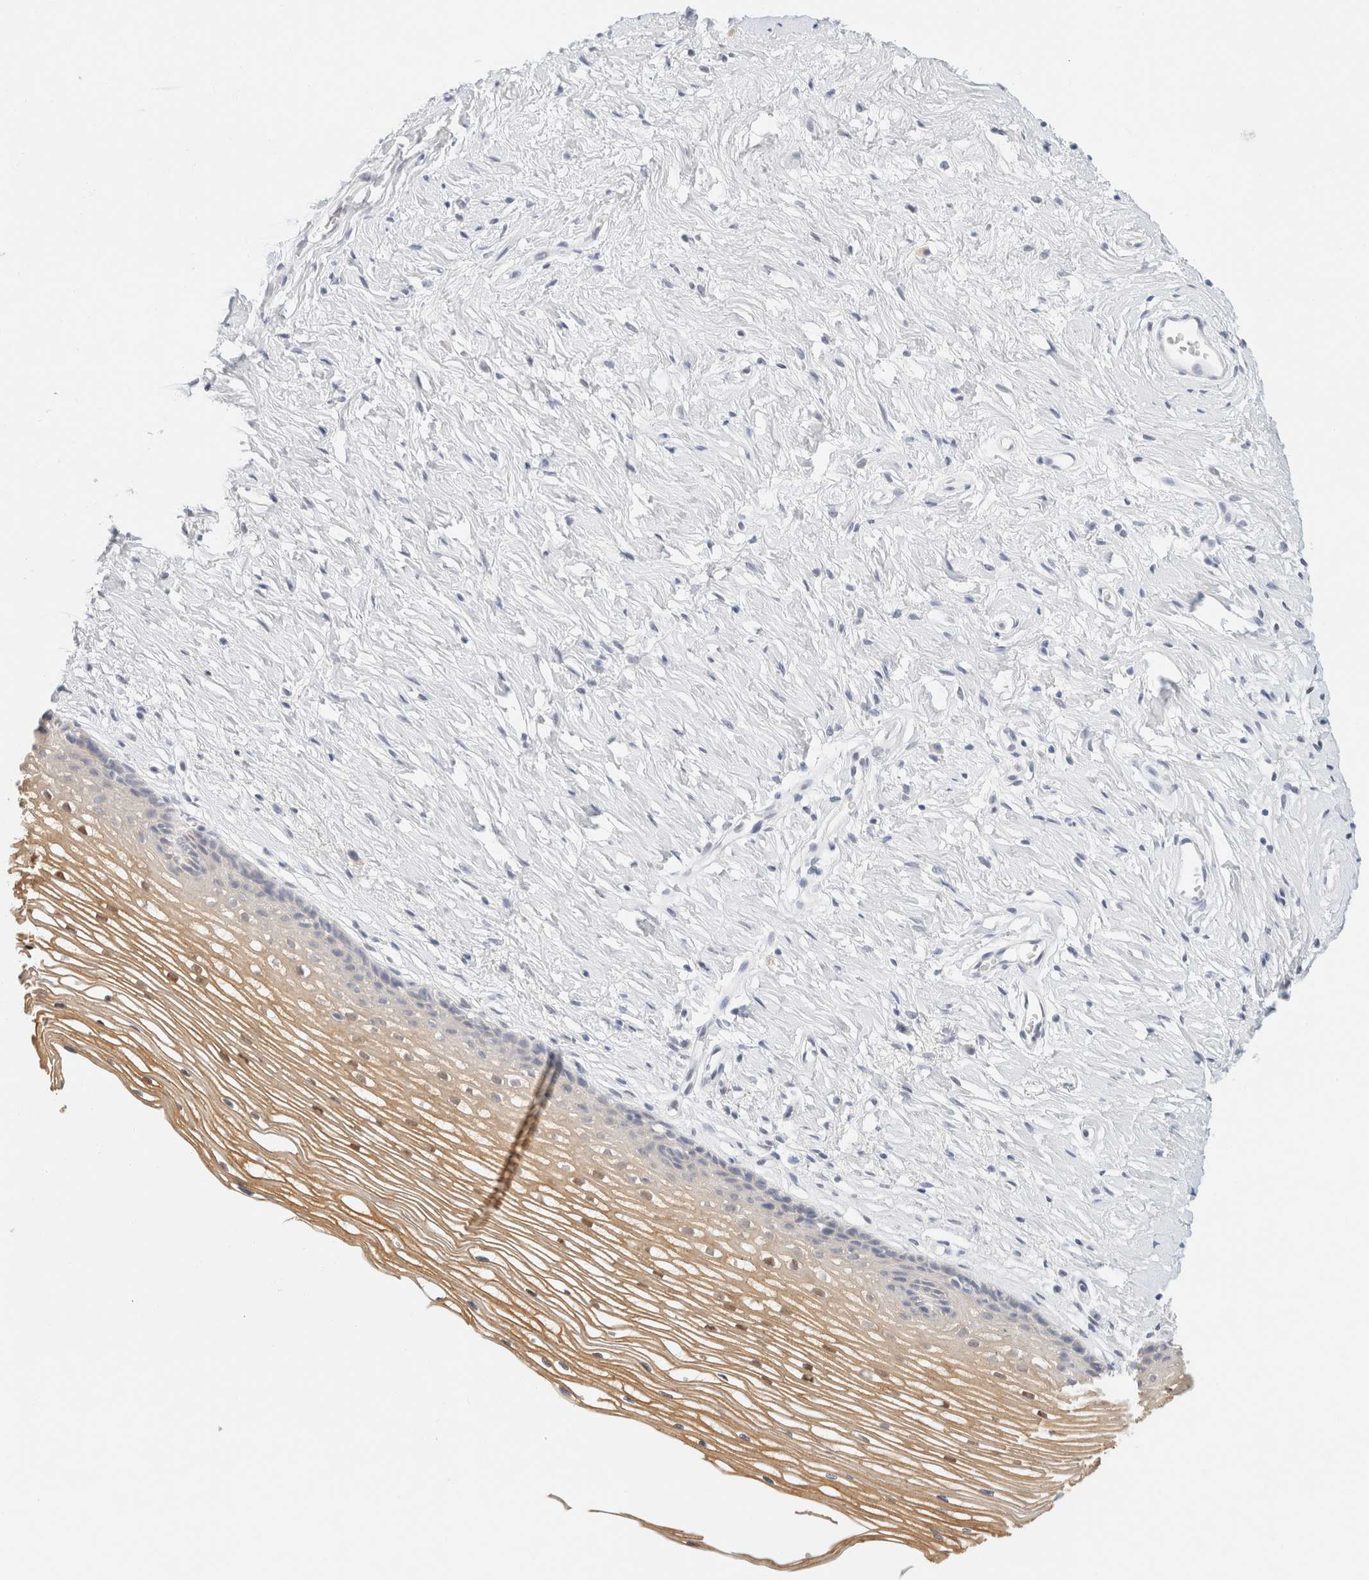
{"staining": {"intensity": "negative", "quantity": "none", "location": "none"}, "tissue": "cervix", "cell_type": "Glandular cells", "image_type": "normal", "snomed": [{"axis": "morphology", "description": "Normal tissue, NOS"}, {"axis": "topography", "description": "Cervix"}], "caption": "IHC micrograph of benign human cervix stained for a protein (brown), which demonstrates no positivity in glandular cells. (Immunohistochemistry, brightfield microscopy, high magnification).", "gene": "KRT20", "patient": {"sex": "female", "age": 77}}